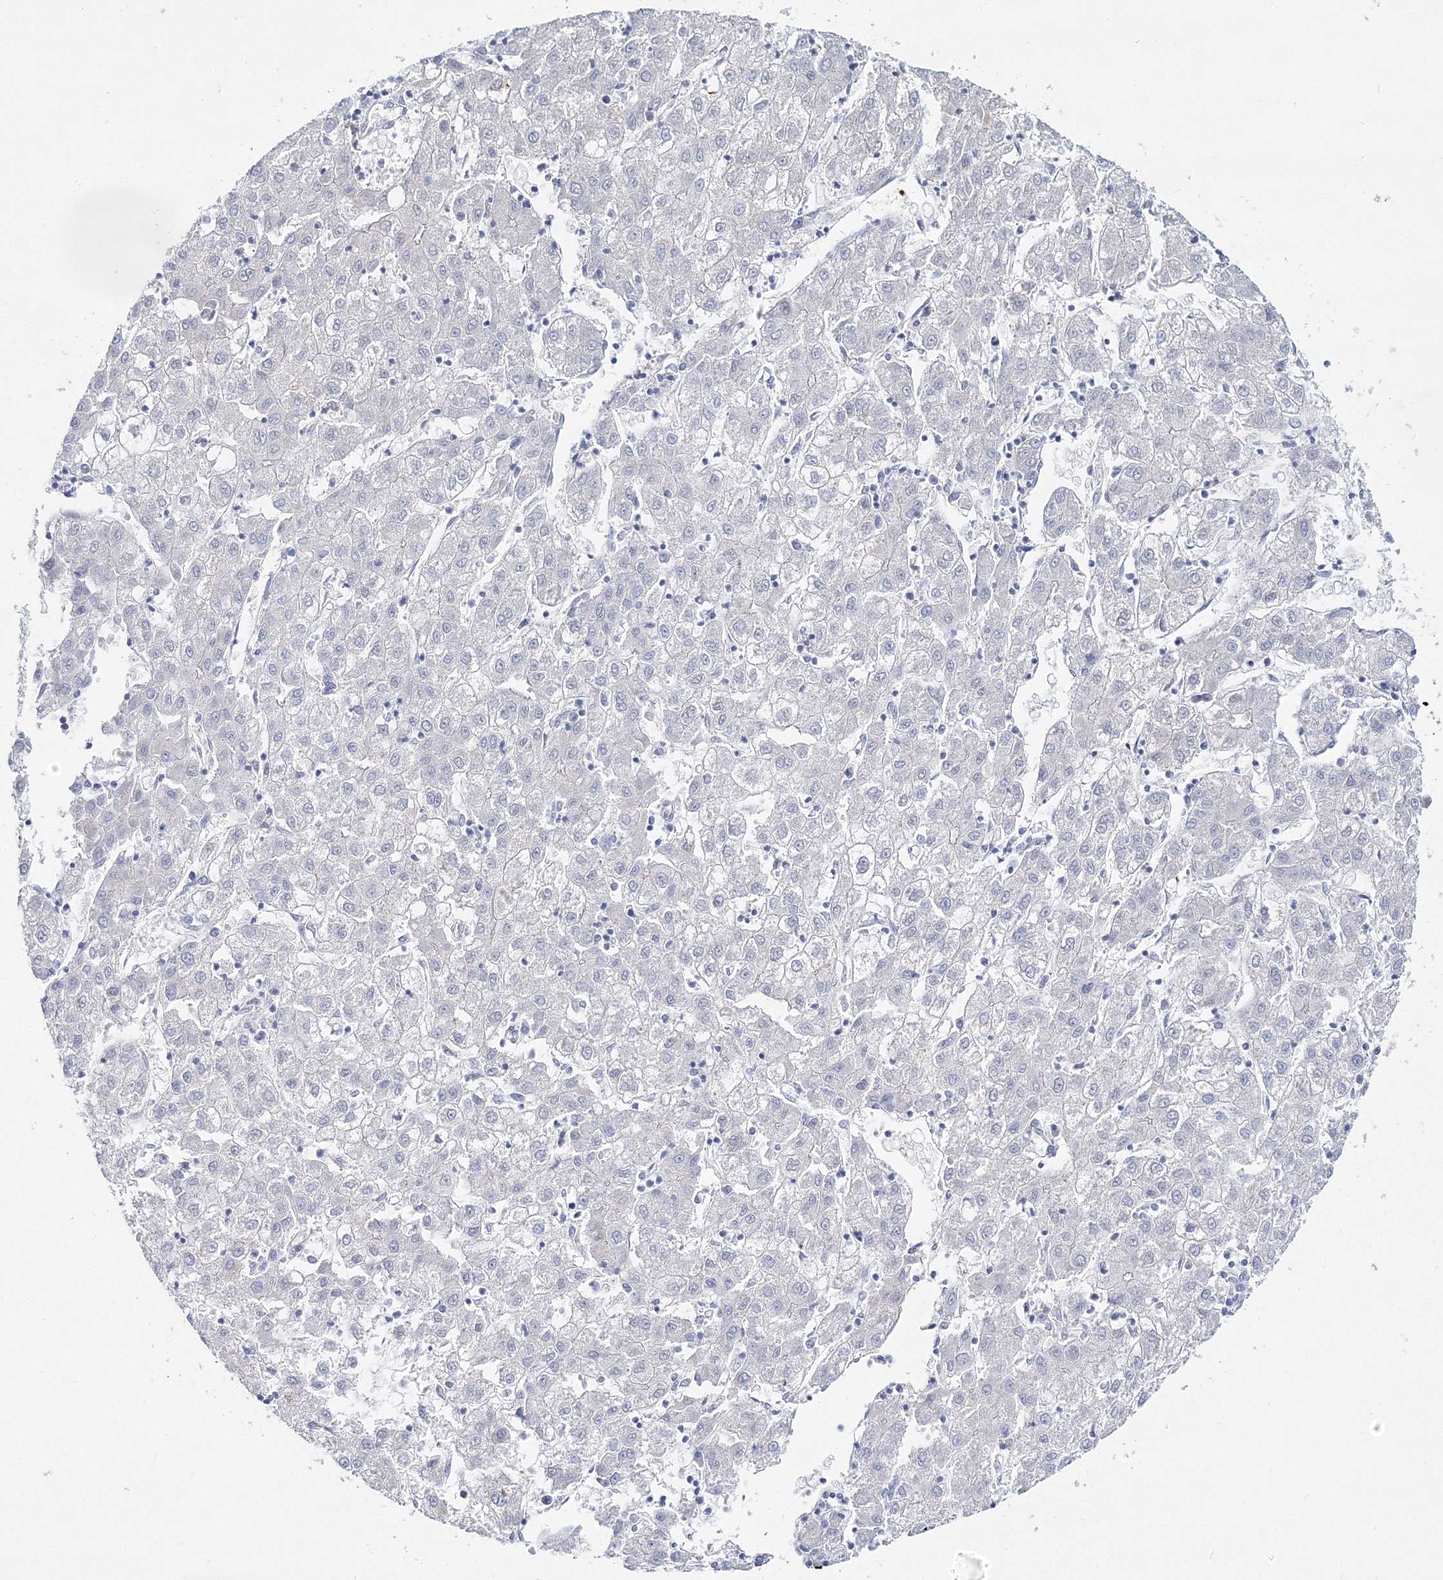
{"staining": {"intensity": "negative", "quantity": "none", "location": "none"}, "tissue": "liver cancer", "cell_type": "Tumor cells", "image_type": "cancer", "snomed": [{"axis": "morphology", "description": "Carcinoma, Hepatocellular, NOS"}, {"axis": "topography", "description": "Liver"}], "caption": "DAB (3,3'-diaminobenzidine) immunohistochemical staining of liver hepatocellular carcinoma reveals no significant staining in tumor cells.", "gene": "ARHGAP32", "patient": {"sex": "male", "age": 72}}